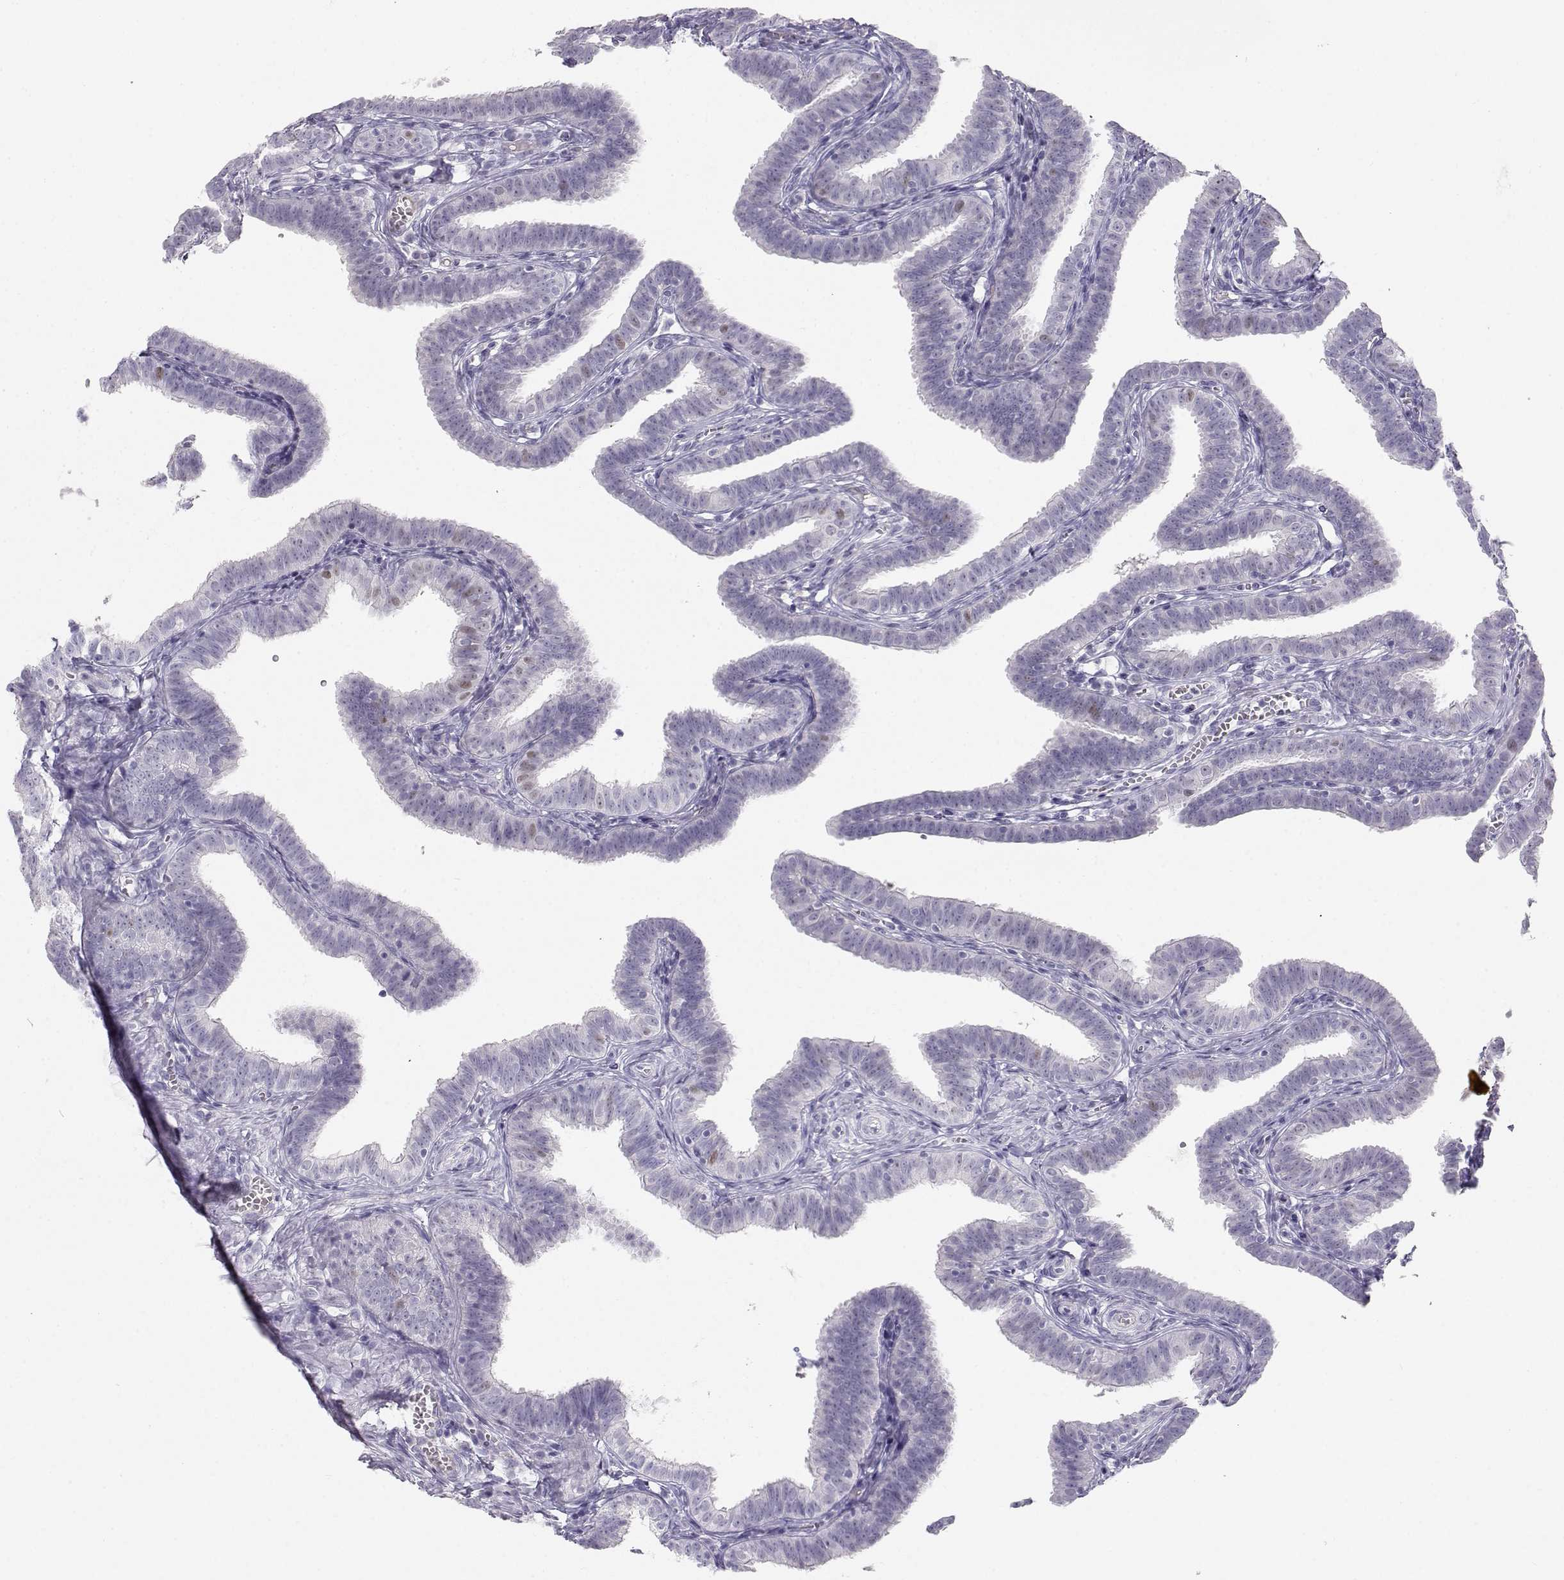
{"staining": {"intensity": "weak", "quantity": "<25%", "location": "nuclear"}, "tissue": "fallopian tube", "cell_type": "Glandular cells", "image_type": "normal", "snomed": [{"axis": "morphology", "description": "Normal tissue, NOS"}, {"axis": "topography", "description": "Fallopian tube"}], "caption": "Human fallopian tube stained for a protein using immunohistochemistry (IHC) demonstrates no positivity in glandular cells.", "gene": "OPN5", "patient": {"sex": "female", "age": 25}}